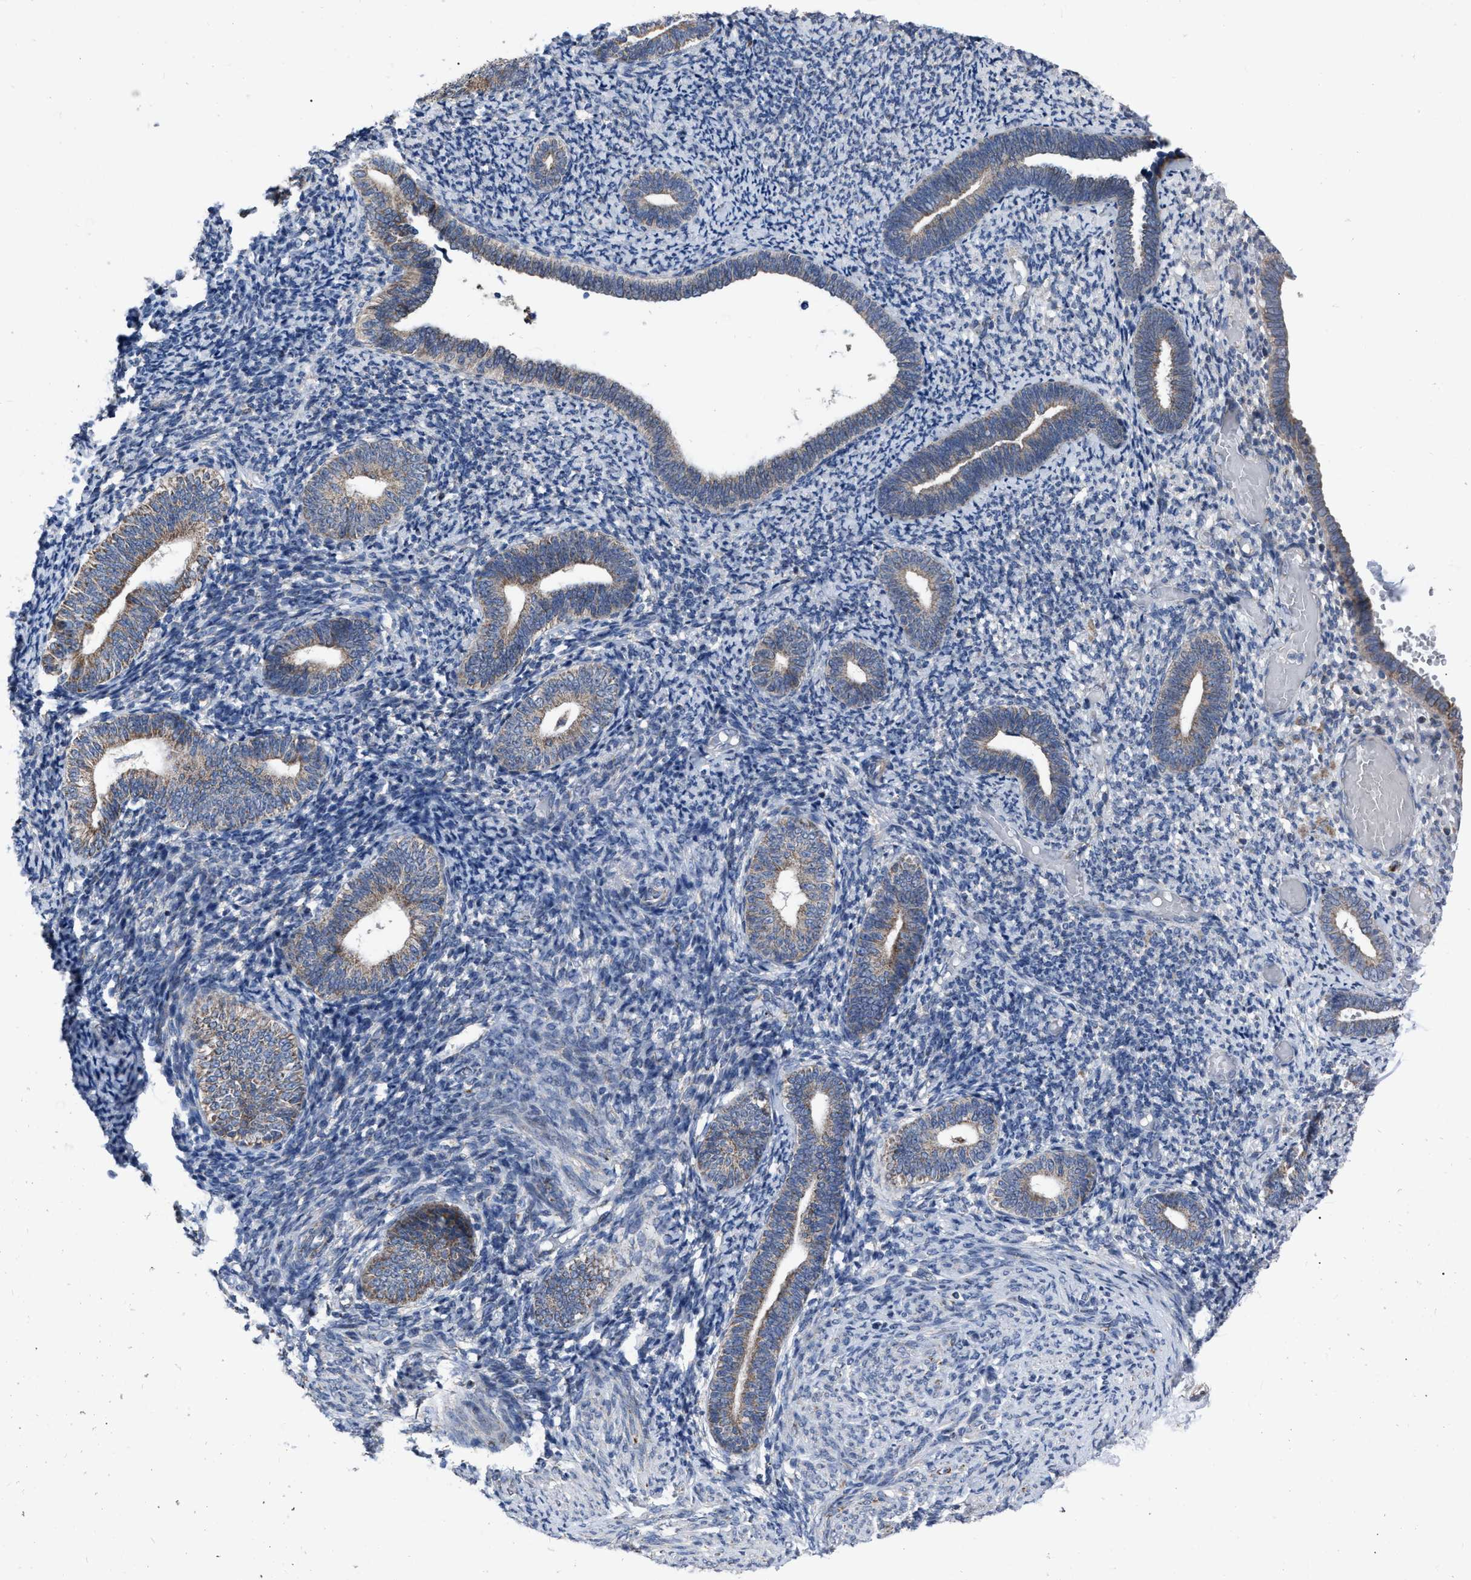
{"staining": {"intensity": "negative", "quantity": "none", "location": "none"}, "tissue": "endometrium", "cell_type": "Cells in endometrial stroma", "image_type": "normal", "snomed": [{"axis": "morphology", "description": "Normal tissue, NOS"}, {"axis": "topography", "description": "Endometrium"}], "caption": "IHC micrograph of unremarkable human endometrium stained for a protein (brown), which exhibits no positivity in cells in endometrial stroma.", "gene": "DDX56", "patient": {"sex": "female", "age": 66}}